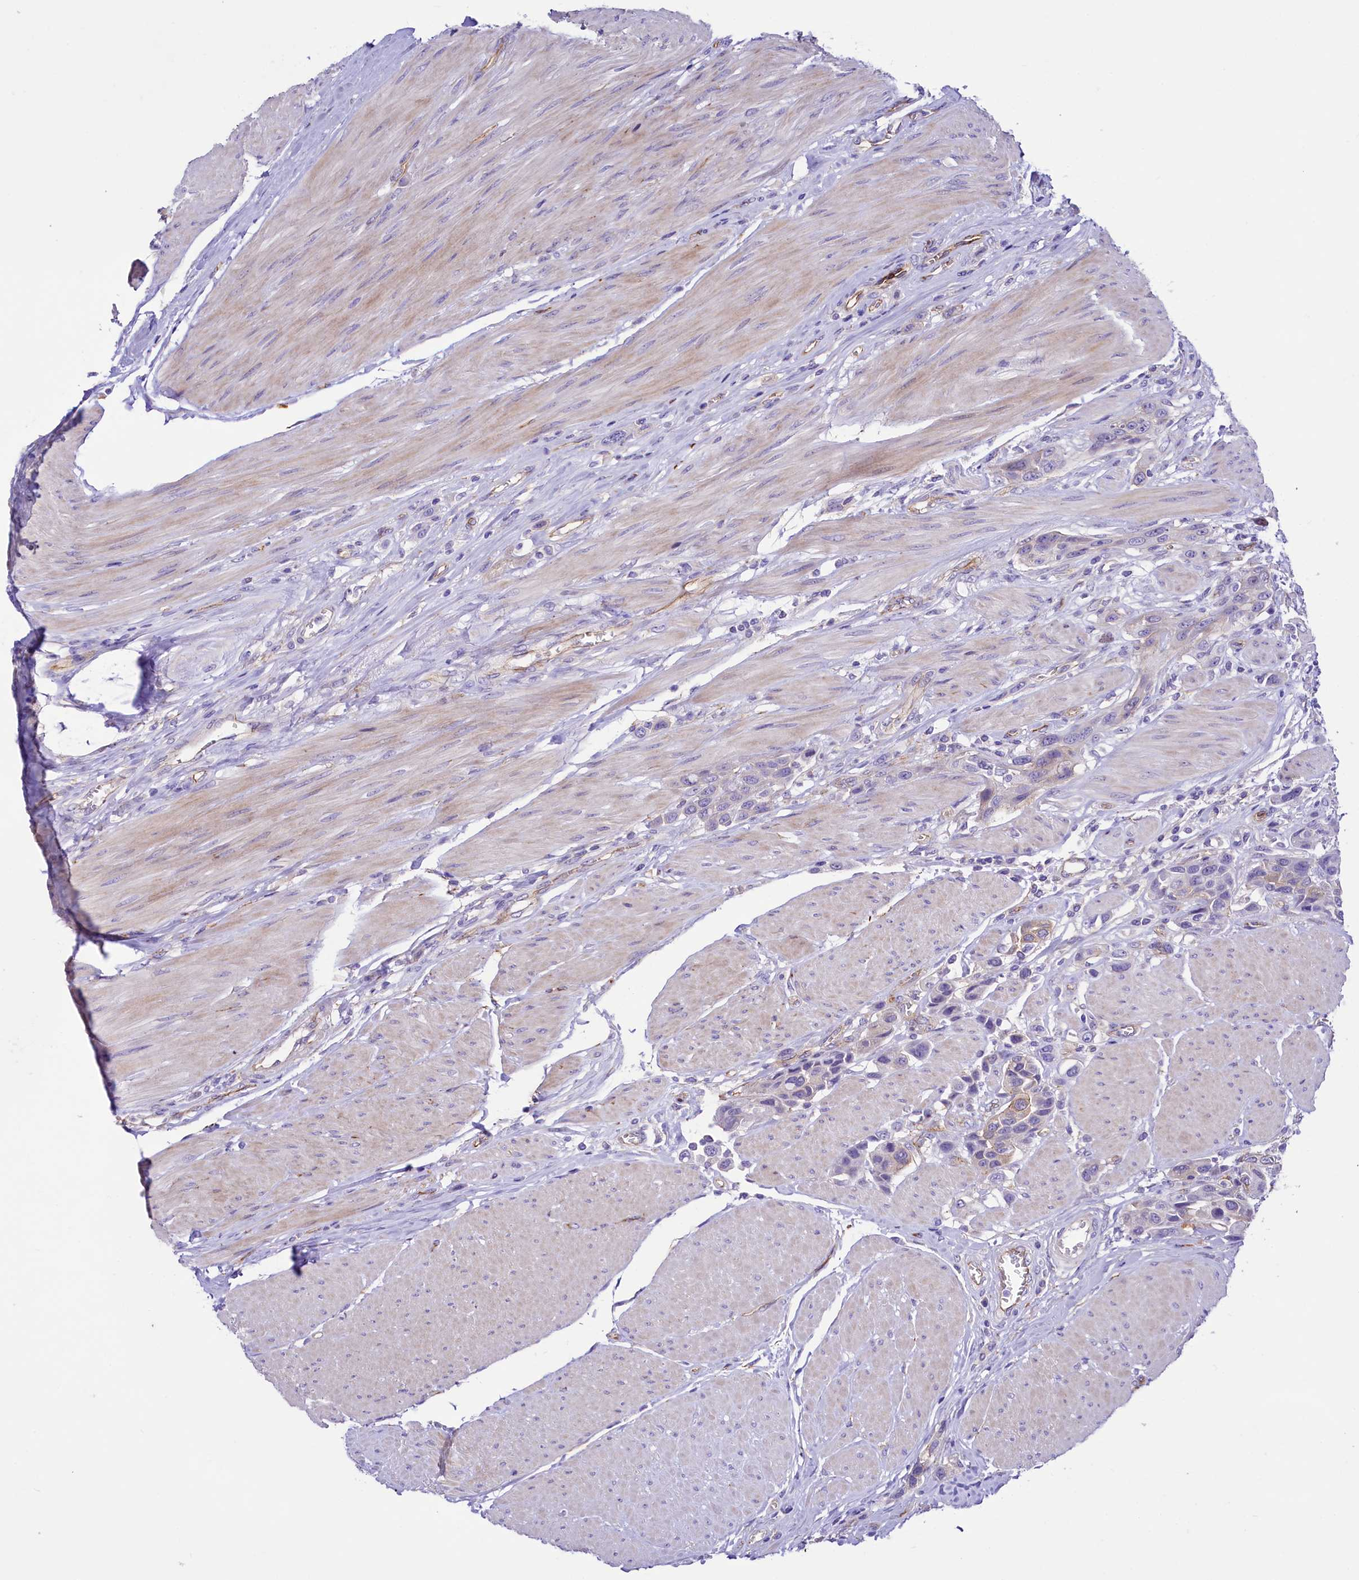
{"staining": {"intensity": "negative", "quantity": "none", "location": "none"}, "tissue": "urothelial cancer", "cell_type": "Tumor cells", "image_type": "cancer", "snomed": [{"axis": "morphology", "description": "Urothelial carcinoma, High grade"}, {"axis": "topography", "description": "Urinary bladder"}], "caption": "Micrograph shows no protein staining in tumor cells of high-grade urothelial carcinoma tissue. (DAB IHC, high magnification).", "gene": "SLF1", "patient": {"sex": "male", "age": 50}}